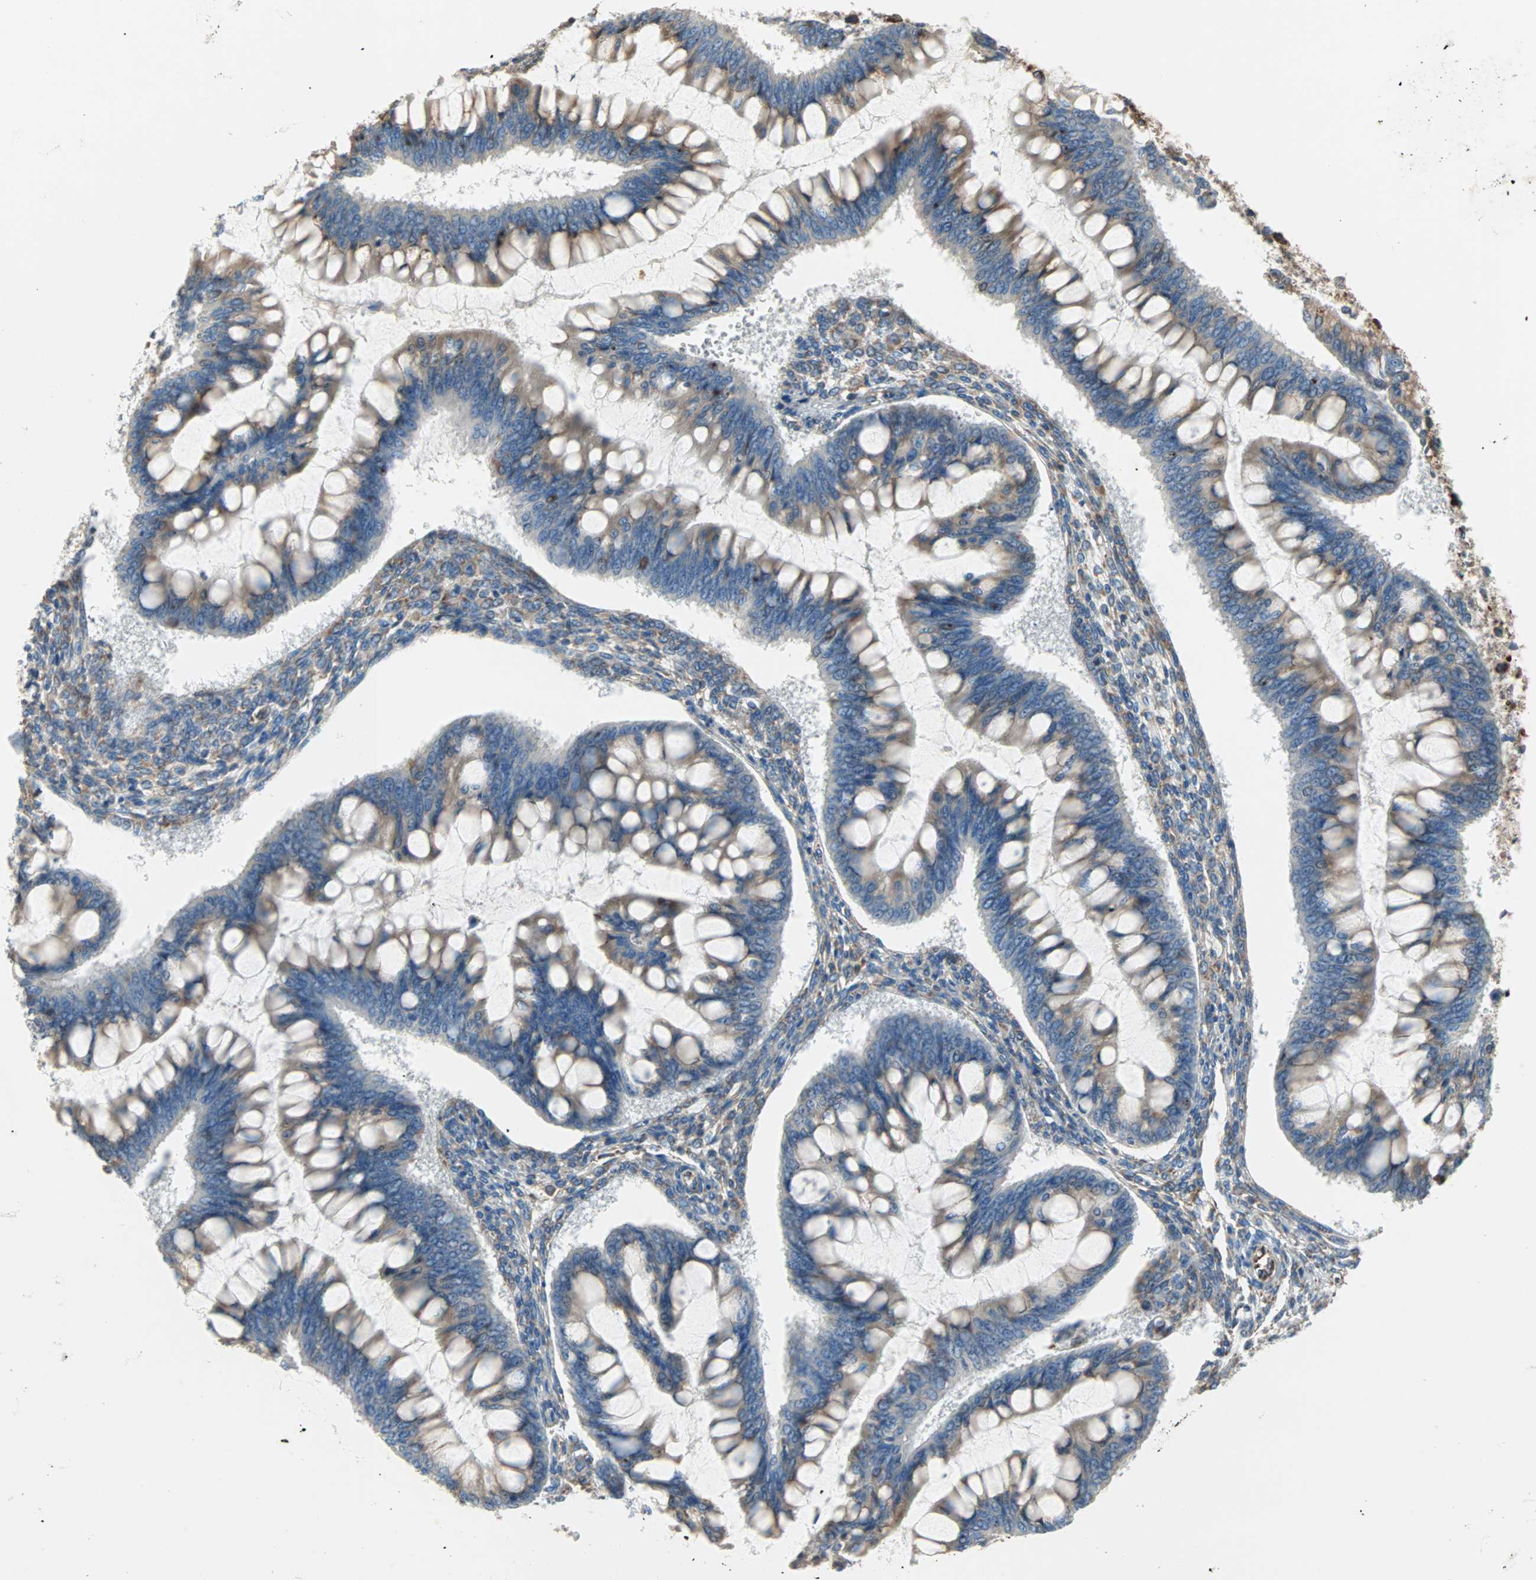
{"staining": {"intensity": "moderate", "quantity": ">75%", "location": "cytoplasmic/membranous"}, "tissue": "ovarian cancer", "cell_type": "Tumor cells", "image_type": "cancer", "snomed": [{"axis": "morphology", "description": "Cystadenocarcinoma, mucinous, NOS"}, {"axis": "topography", "description": "Ovary"}], "caption": "Human ovarian cancer stained with a brown dye reveals moderate cytoplasmic/membranous positive positivity in about >75% of tumor cells.", "gene": "PLCXD1", "patient": {"sex": "female", "age": 73}}